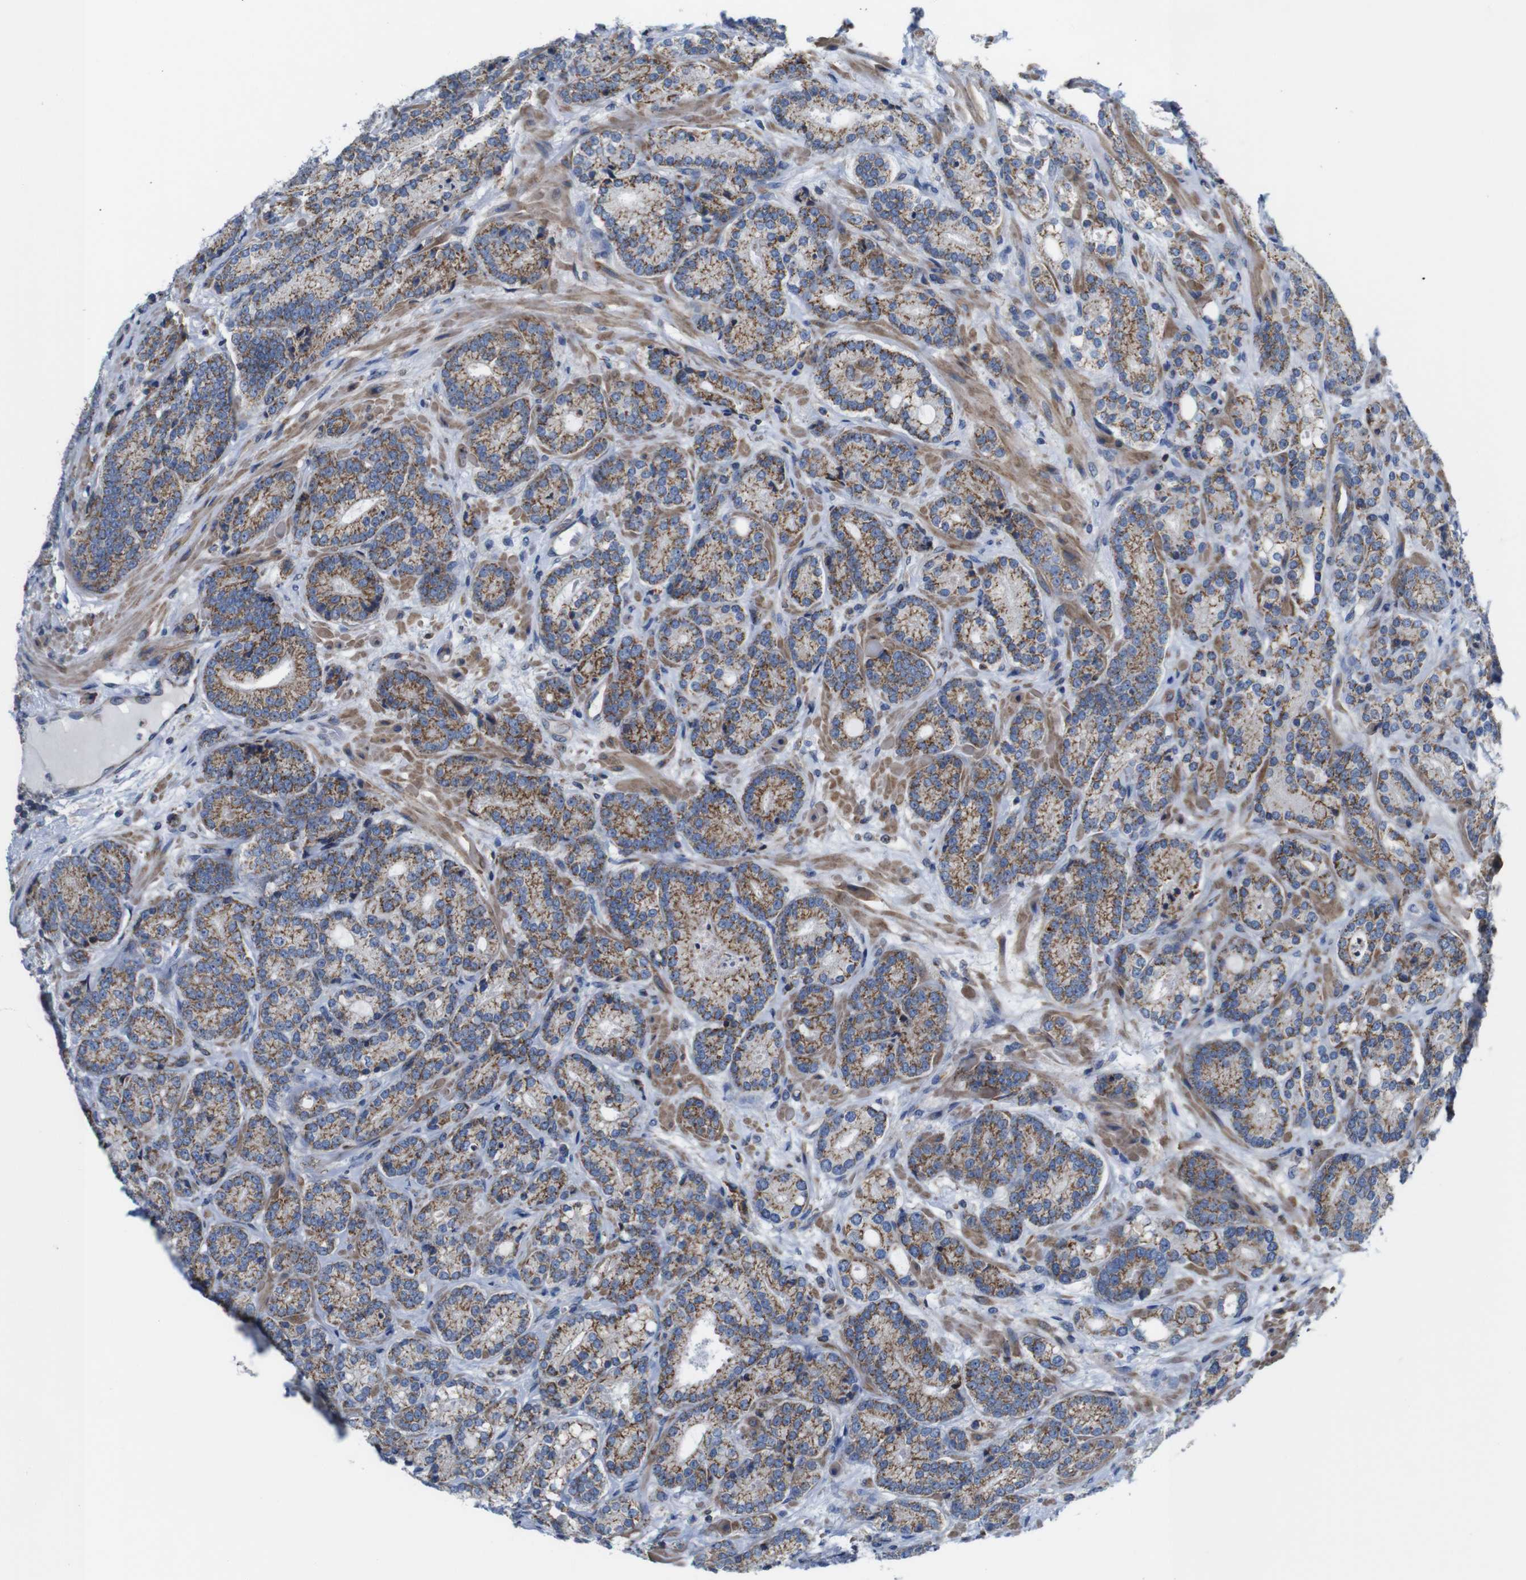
{"staining": {"intensity": "moderate", "quantity": ">75%", "location": "cytoplasmic/membranous"}, "tissue": "prostate cancer", "cell_type": "Tumor cells", "image_type": "cancer", "snomed": [{"axis": "morphology", "description": "Adenocarcinoma, High grade"}, {"axis": "topography", "description": "Prostate"}], "caption": "This micrograph exhibits immunohistochemistry (IHC) staining of human prostate cancer, with medium moderate cytoplasmic/membranous positivity in about >75% of tumor cells.", "gene": "PDCD1LG2", "patient": {"sex": "male", "age": 61}}